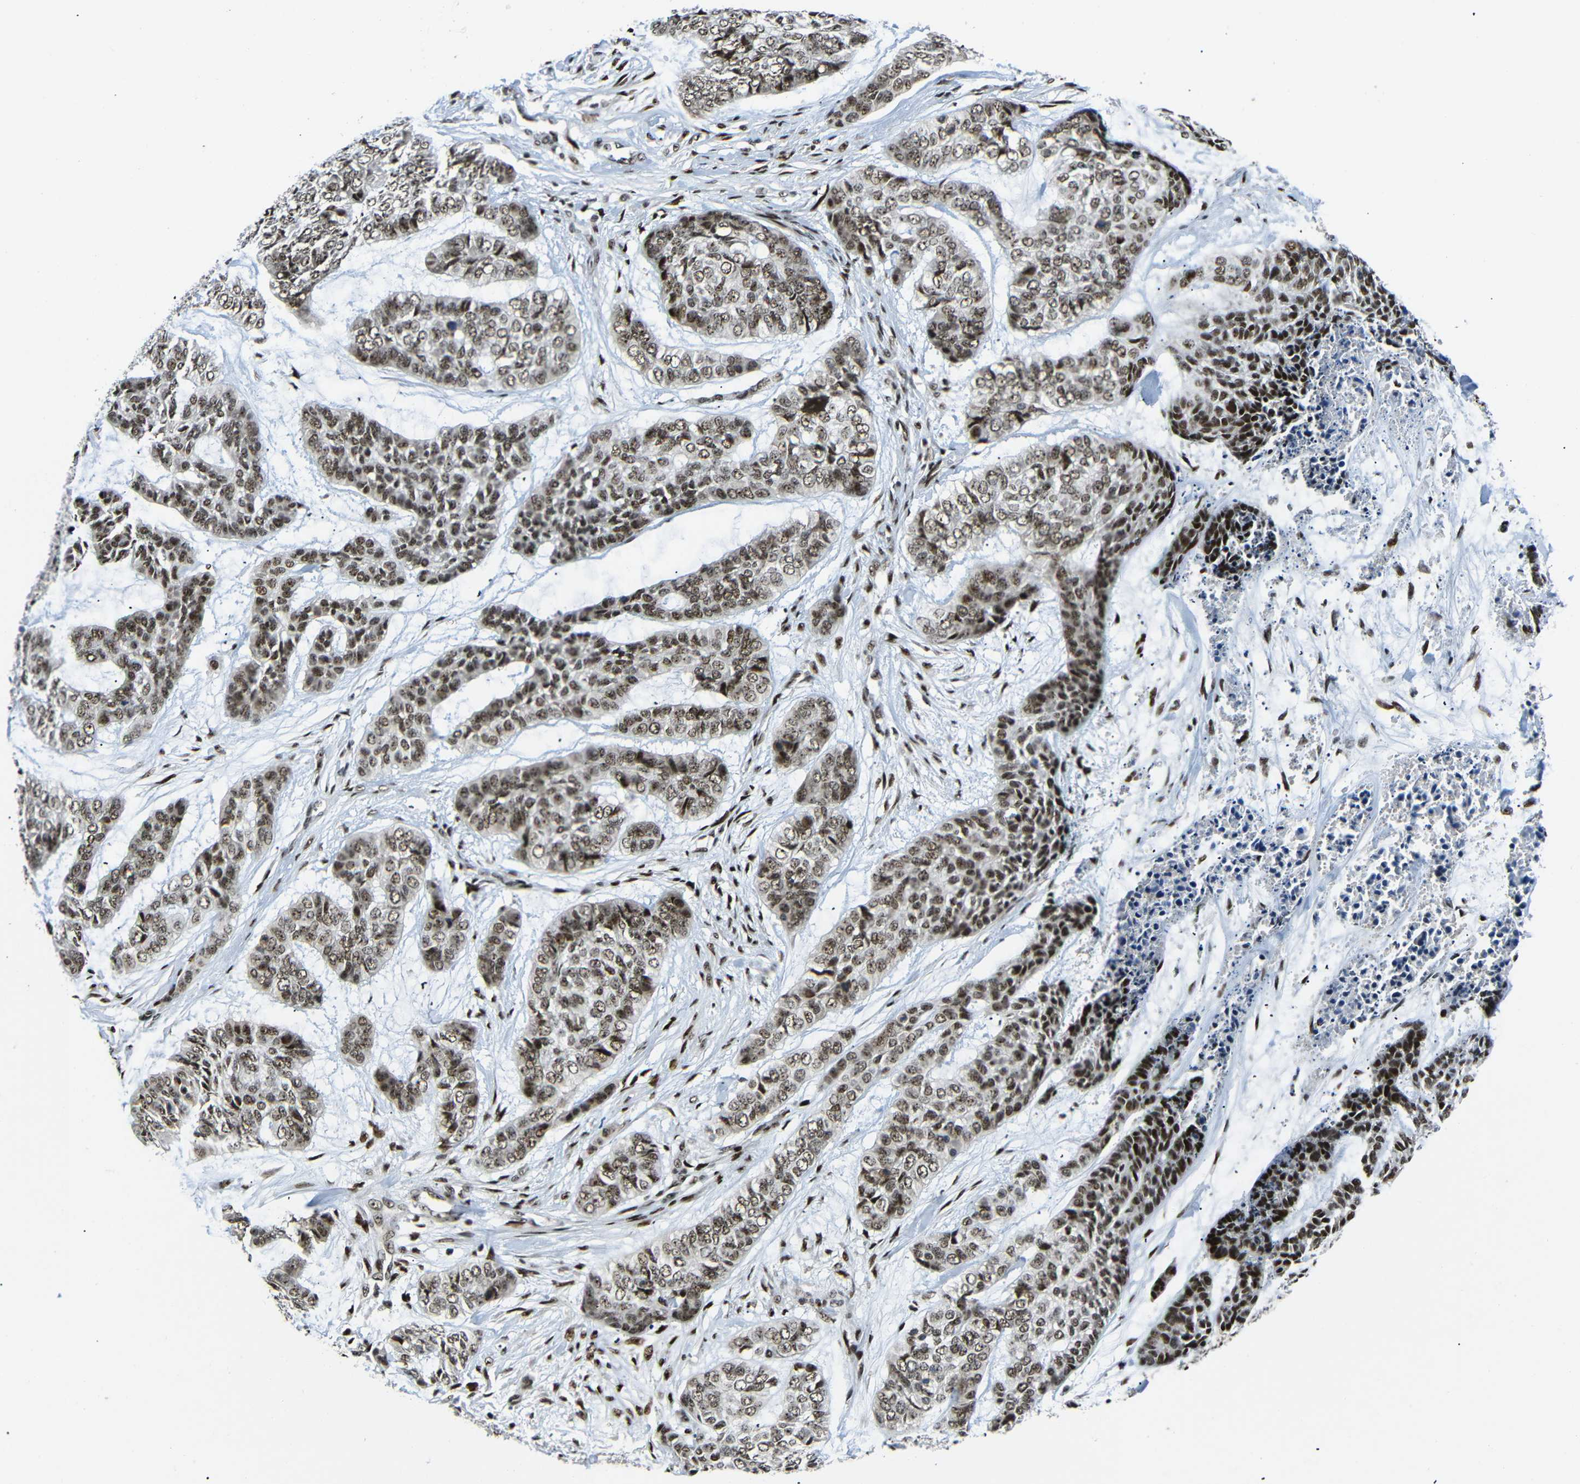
{"staining": {"intensity": "moderate", "quantity": ">75%", "location": "nuclear"}, "tissue": "skin cancer", "cell_type": "Tumor cells", "image_type": "cancer", "snomed": [{"axis": "morphology", "description": "Basal cell carcinoma"}, {"axis": "topography", "description": "Skin"}], "caption": "A medium amount of moderate nuclear positivity is identified in approximately >75% of tumor cells in skin cancer tissue. Nuclei are stained in blue.", "gene": "SETDB2", "patient": {"sex": "female", "age": 64}}